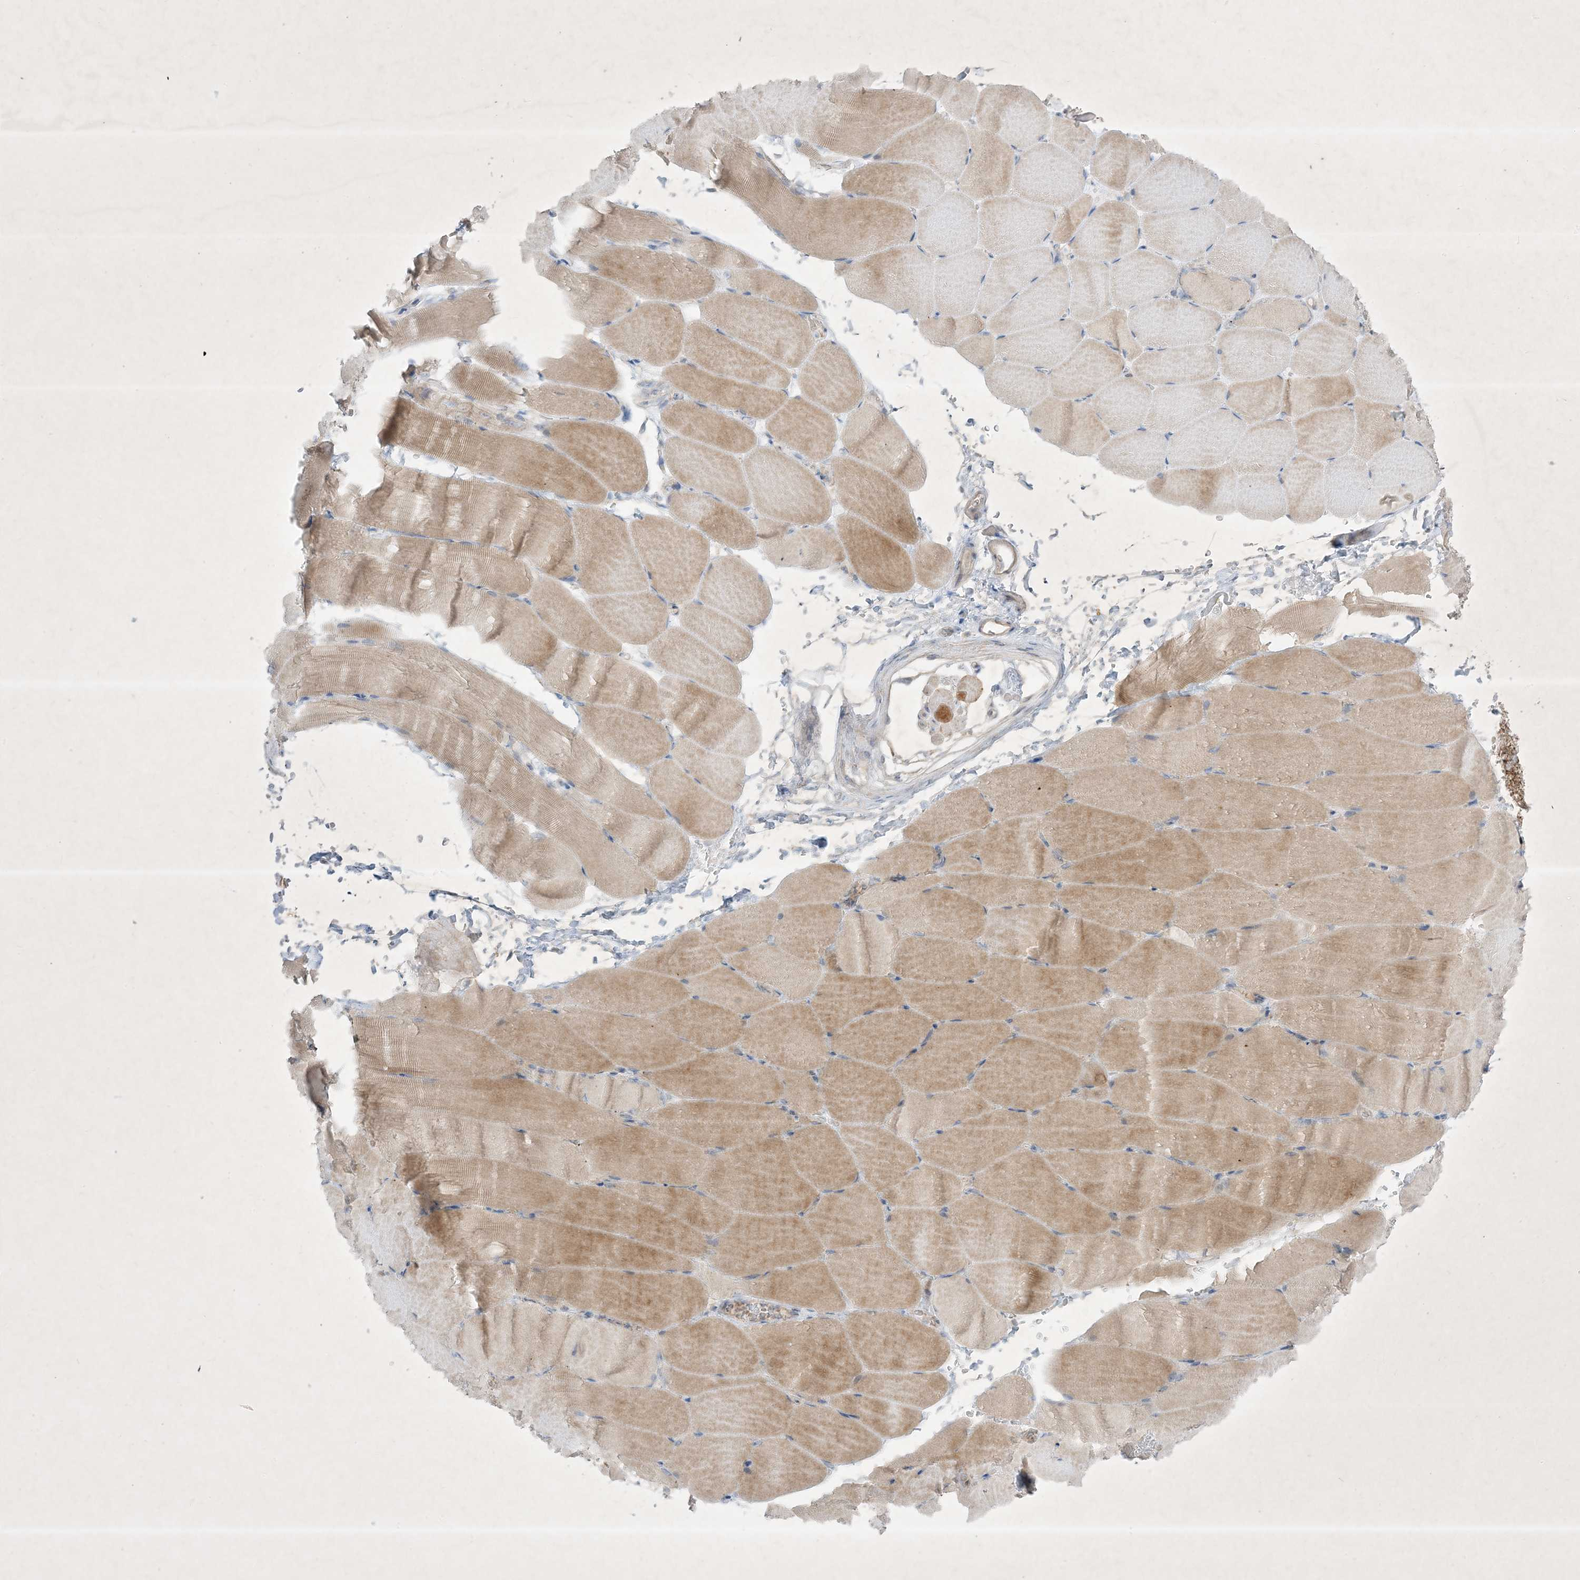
{"staining": {"intensity": "weak", "quantity": "<25%", "location": "cytoplasmic/membranous"}, "tissue": "skeletal muscle", "cell_type": "Myocytes", "image_type": "normal", "snomed": [{"axis": "morphology", "description": "Normal tissue, NOS"}, {"axis": "topography", "description": "Skeletal muscle"}, {"axis": "topography", "description": "Parathyroid gland"}], "caption": "A high-resolution image shows immunohistochemistry (IHC) staining of unremarkable skeletal muscle, which shows no significant expression in myocytes.", "gene": "PLEKHA3", "patient": {"sex": "female", "age": 37}}